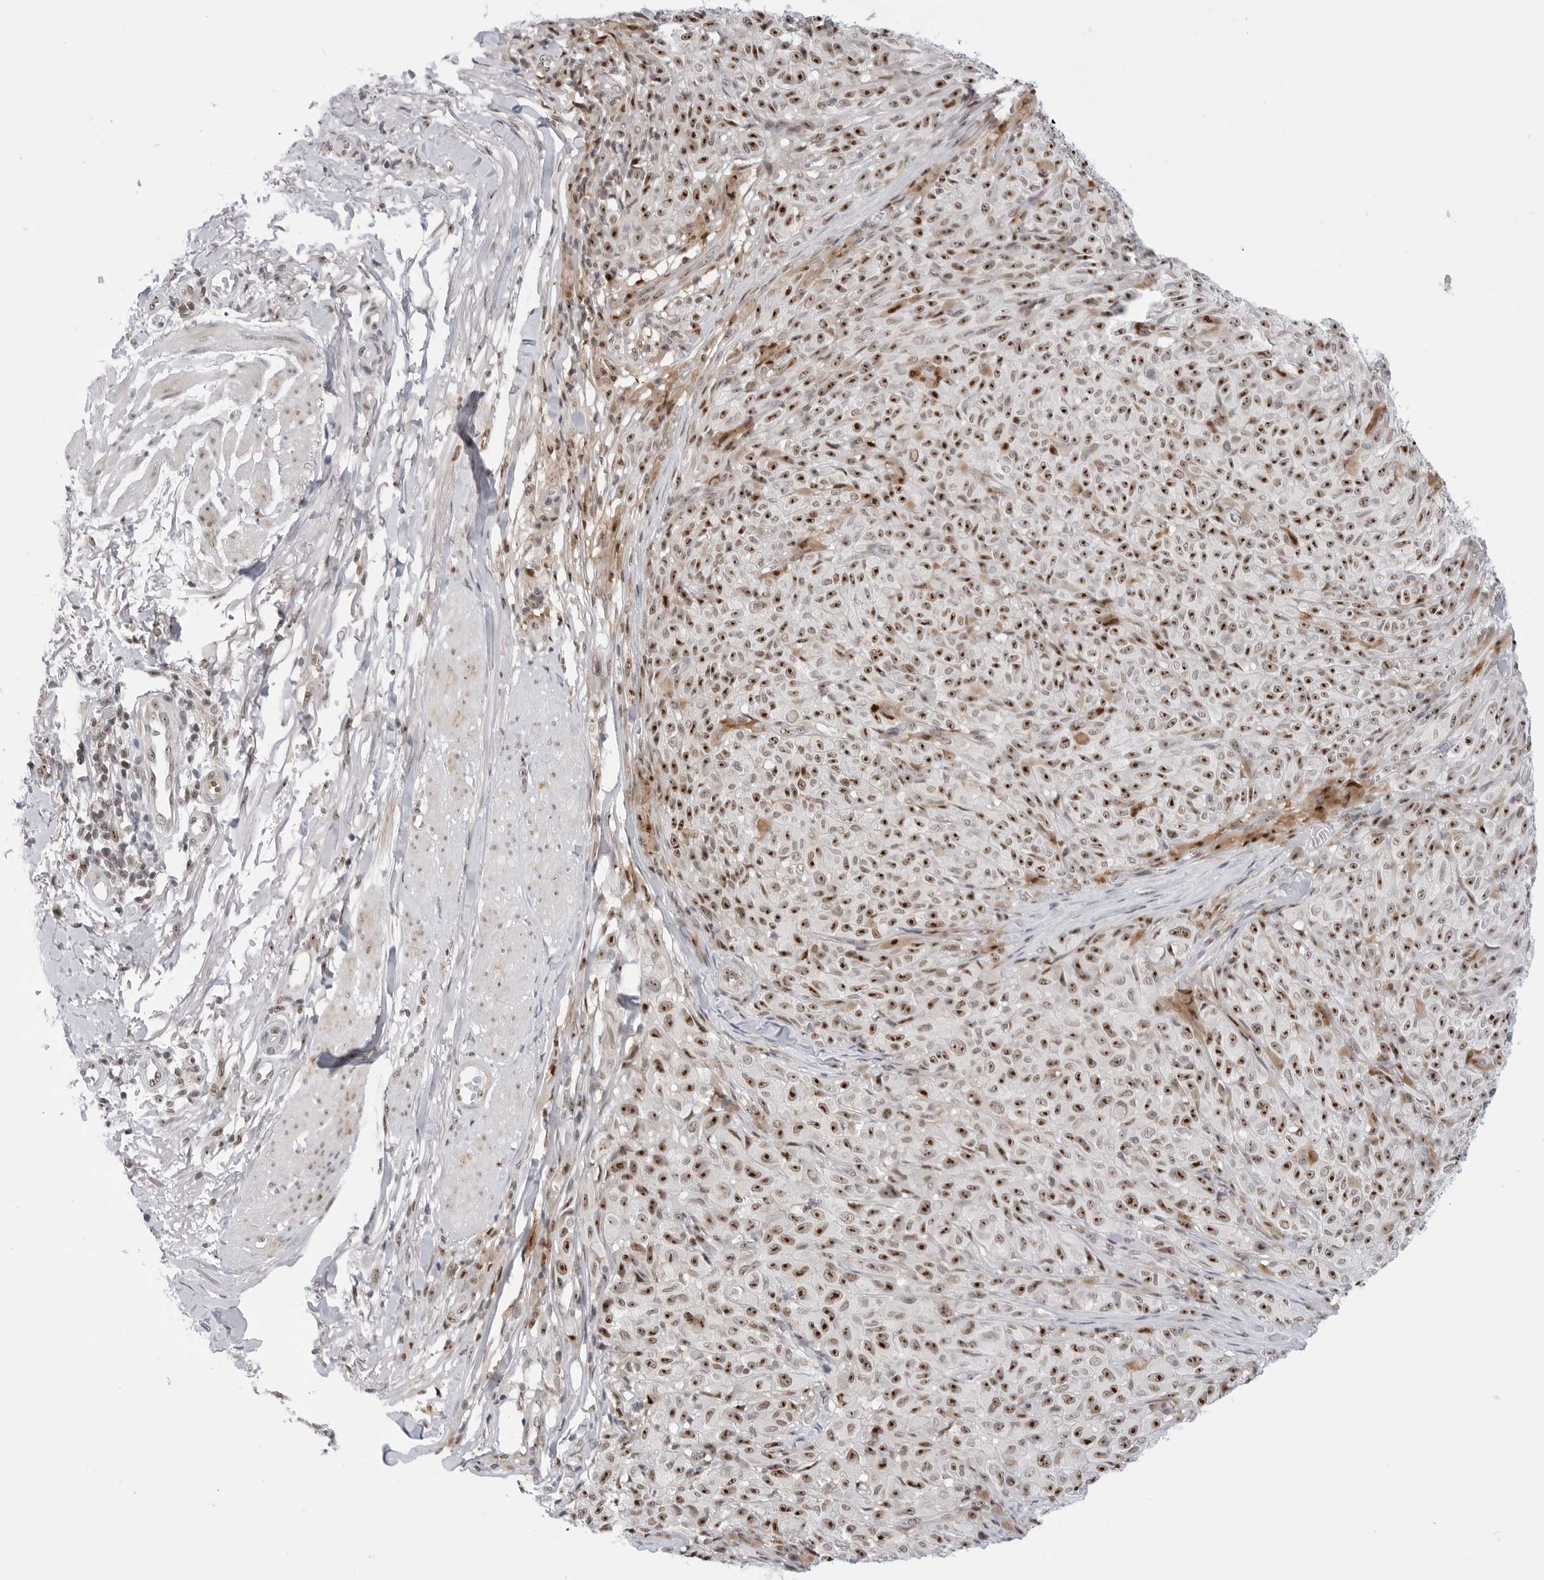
{"staining": {"intensity": "strong", "quantity": ">75%", "location": "nuclear"}, "tissue": "melanoma", "cell_type": "Tumor cells", "image_type": "cancer", "snomed": [{"axis": "morphology", "description": "Malignant melanoma, NOS"}, {"axis": "topography", "description": "Skin"}], "caption": "Malignant melanoma stained with a protein marker reveals strong staining in tumor cells.", "gene": "C1orf162", "patient": {"sex": "female", "age": 82}}